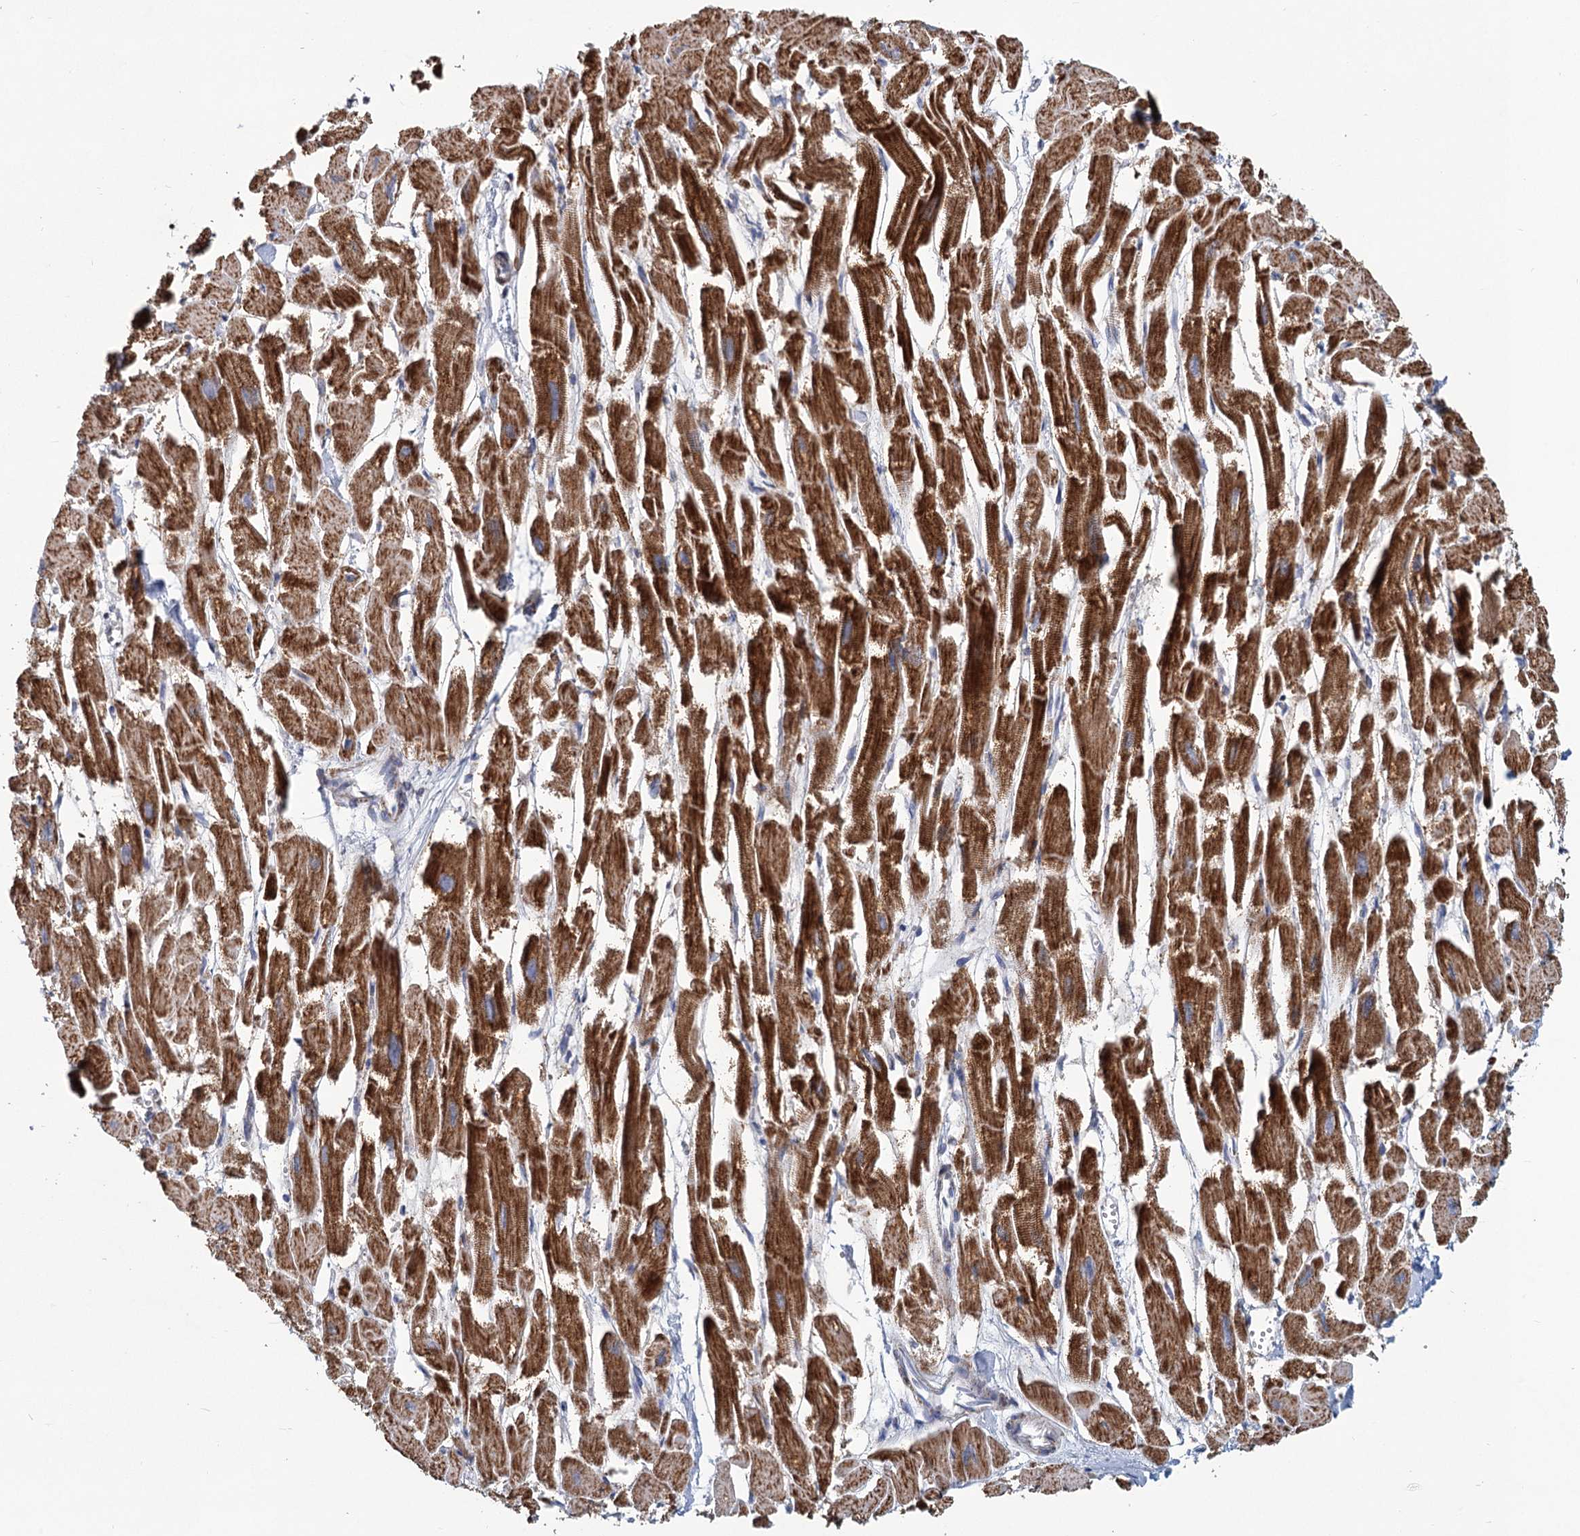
{"staining": {"intensity": "strong", "quantity": ">75%", "location": "cytoplasmic/membranous"}, "tissue": "heart muscle", "cell_type": "Cardiomyocytes", "image_type": "normal", "snomed": [{"axis": "morphology", "description": "Normal tissue, NOS"}, {"axis": "topography", "description": "Heart"}], "caption": "Protein expression analysis of normal heart muscle reveals strong cytoplasmic/membranous positivity in approximately >75% of cardiomyocytes.", "gene": "NDUFC2", "patient": {"sex": "male", "age": 54}}